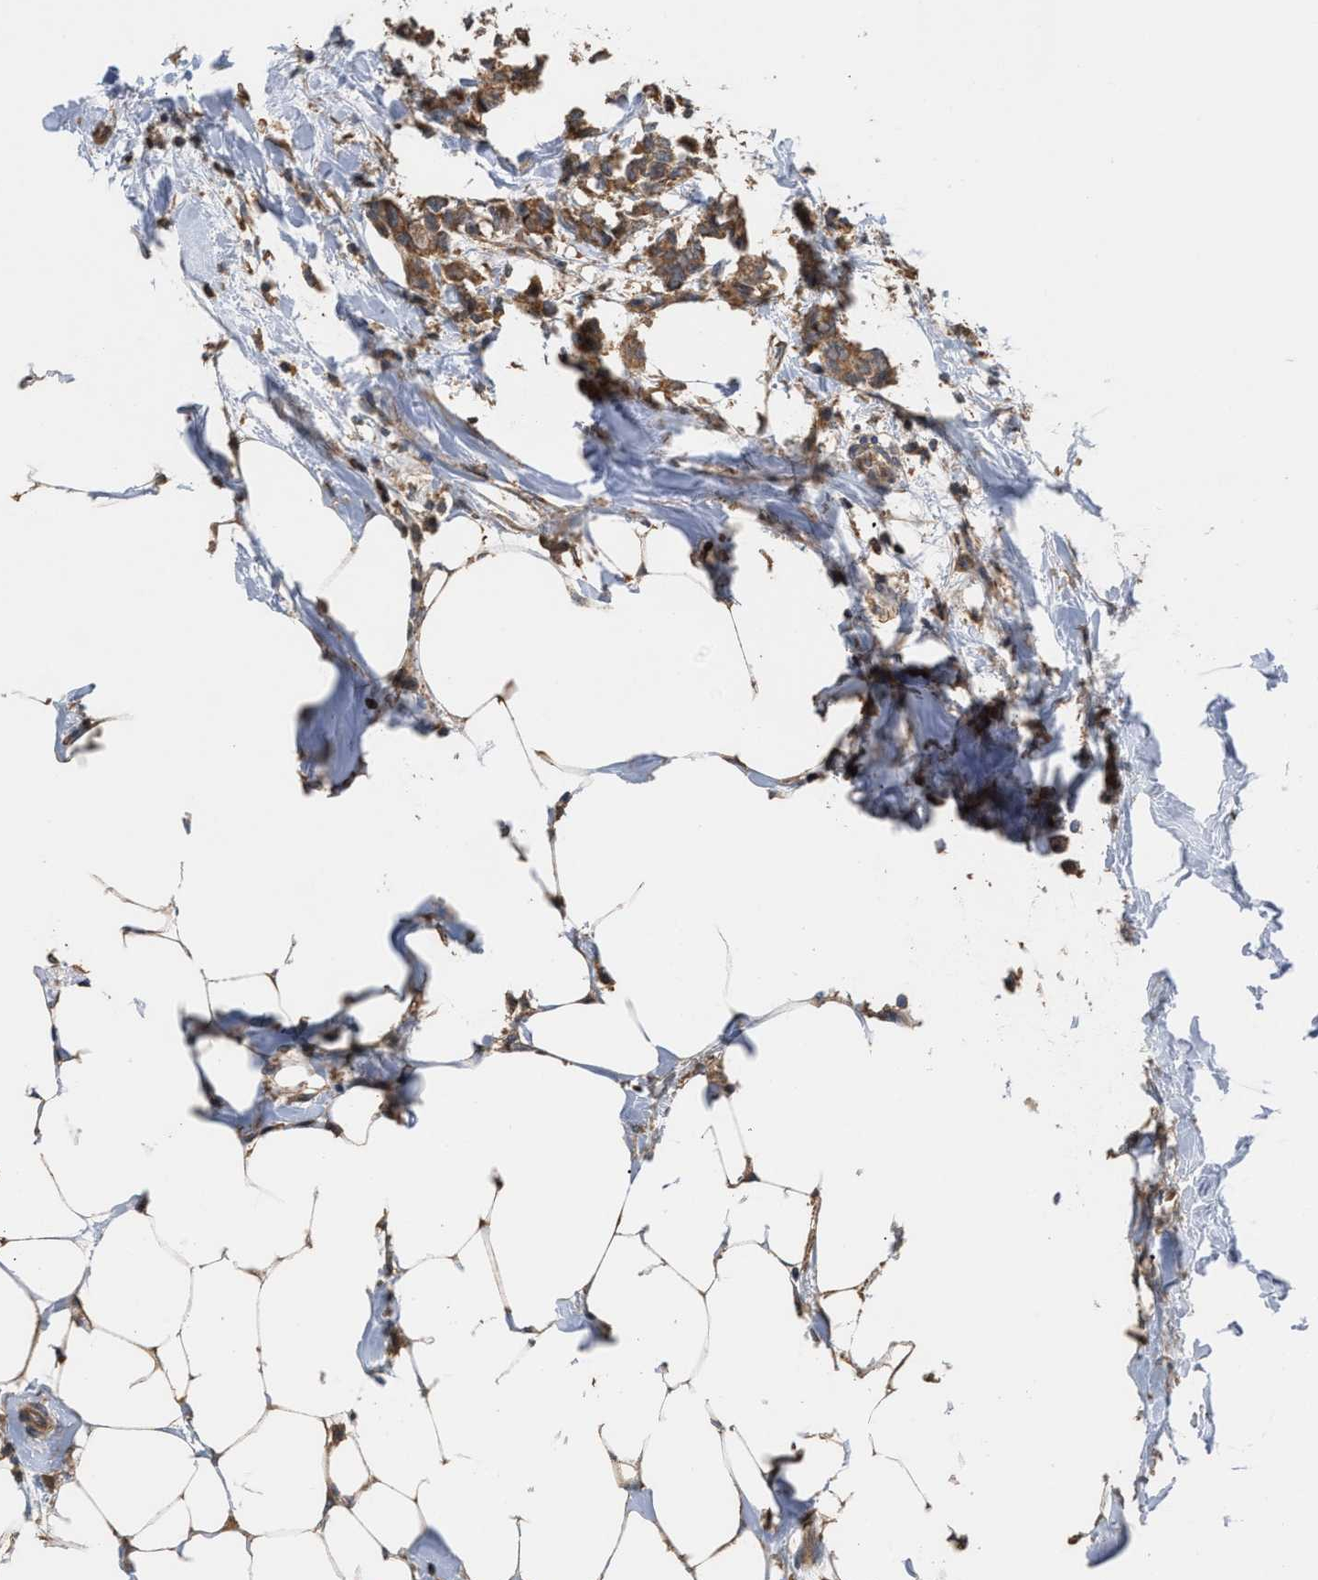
{"staining": {"intensity": "moderate", "quantity": ">75%", "location": "cytoplasmic/membranous"}, "tissue": "breast cancer", "cell_type": "Tumor cells", "image_type": "cancer", "snomed": [{"axis": "morphology", "description": "Duct carcinoma"}, {"axis": "topography", "description": "Breast"}], "caption": "This image displays IHC staining of human breast infiltrating ductal carcinoma, with medium moderate cytoplasmic/membranous positivity in approximately >75% of tumor cells.", "gene": "STAU1", "patient": {"sex": "female", "age": 84}}